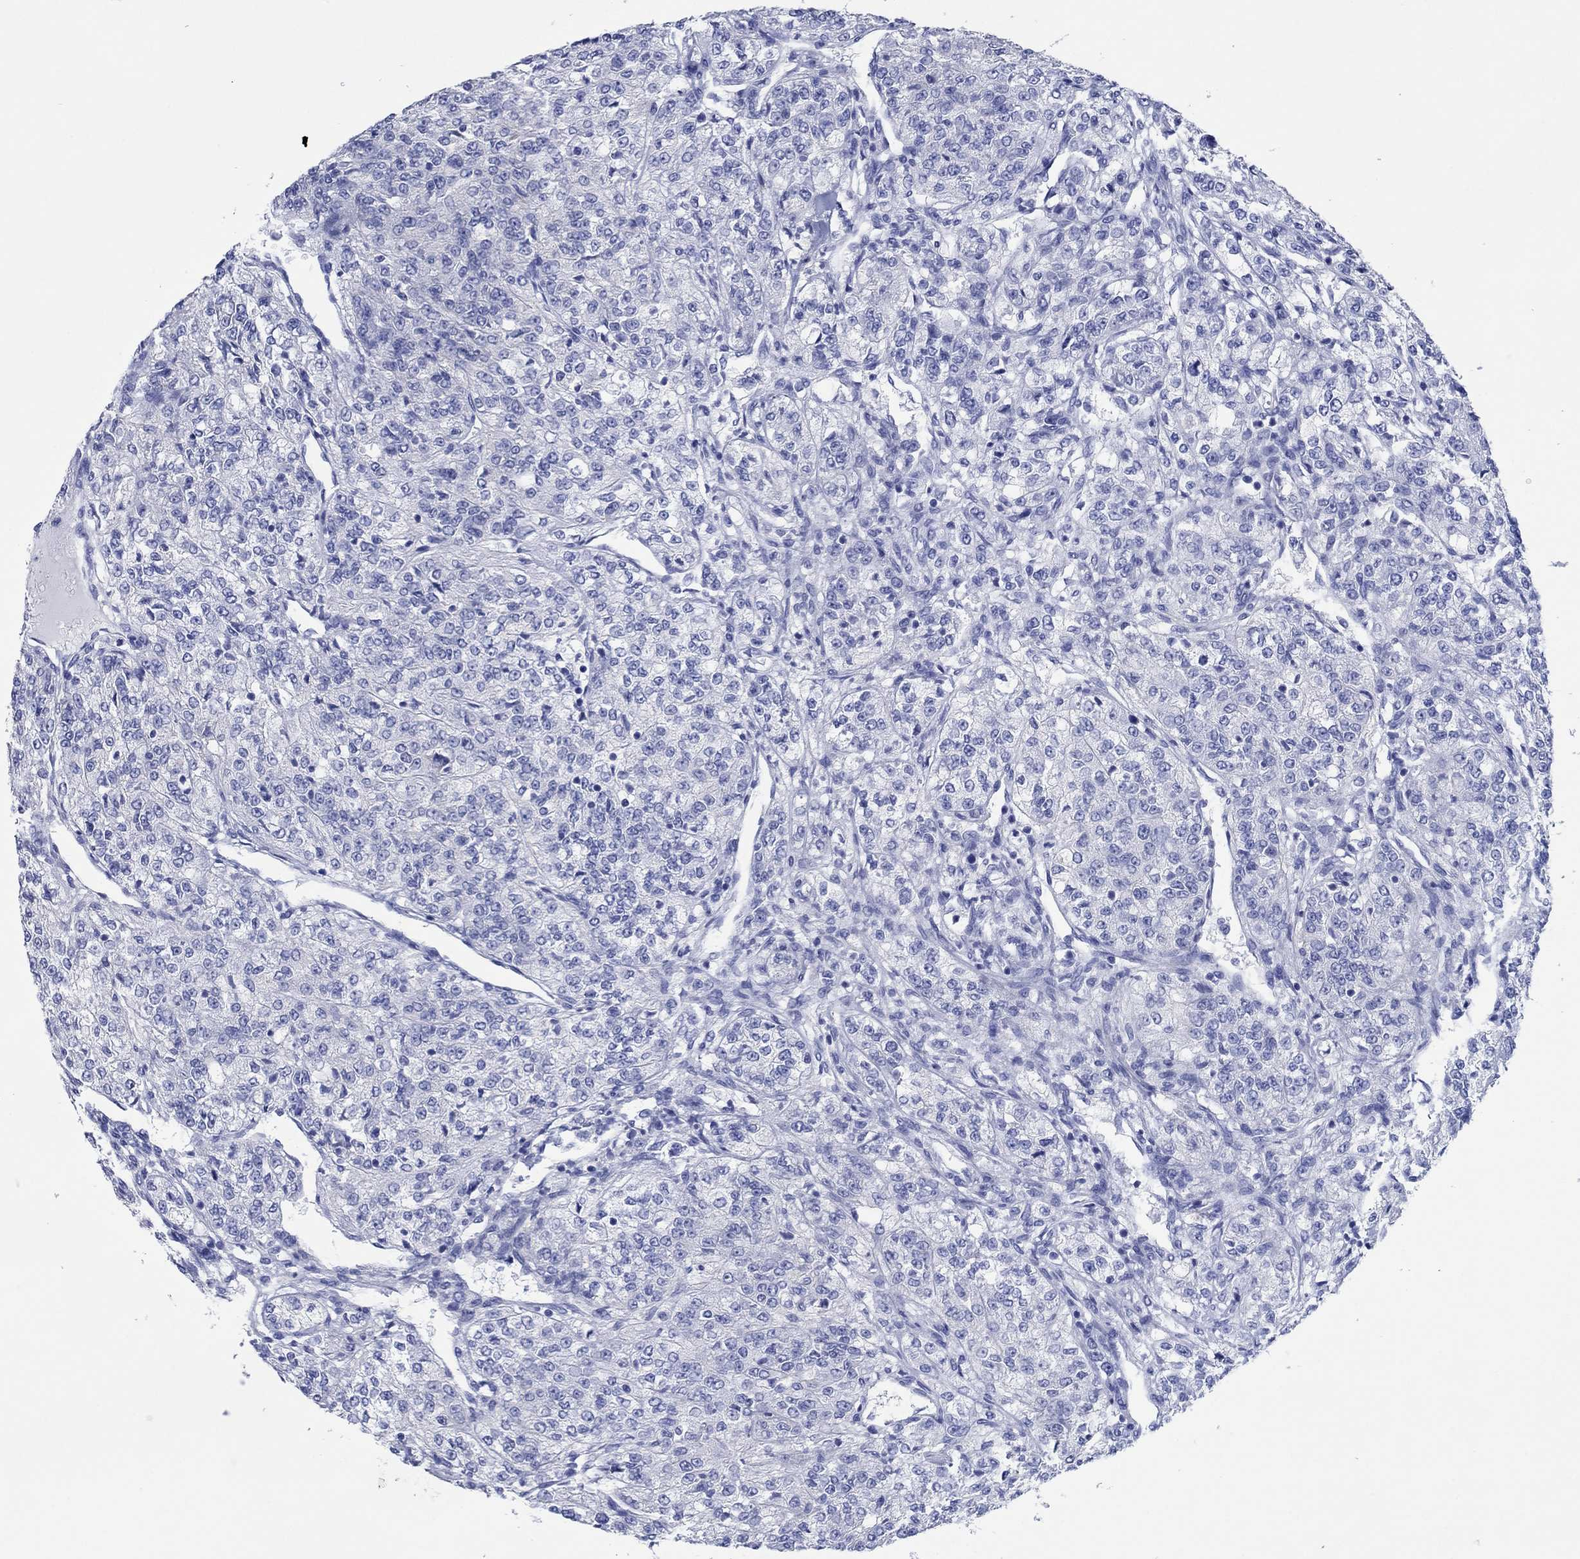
{"staining": {"intensity": "negative", "quantity": "none", "location": "none"}, "tissue": "renal cancer", "cell_type": "Tumor cells", "image_type": "cancer", "snomed": [{"axis": "morphology", "description": "Adenocarcinoma, NOS"}, {"axis": "topography", "description": "Kidney"}], "caption": "Adenocarcinoma (renal) was stained to show a protein in brown. There is no significant staining in tumor cells. (DAB IHC visualized using brightfield microscopy, high magnification).", "gene": "HCRT", "patient": {"sex": "female", "age": 63}}